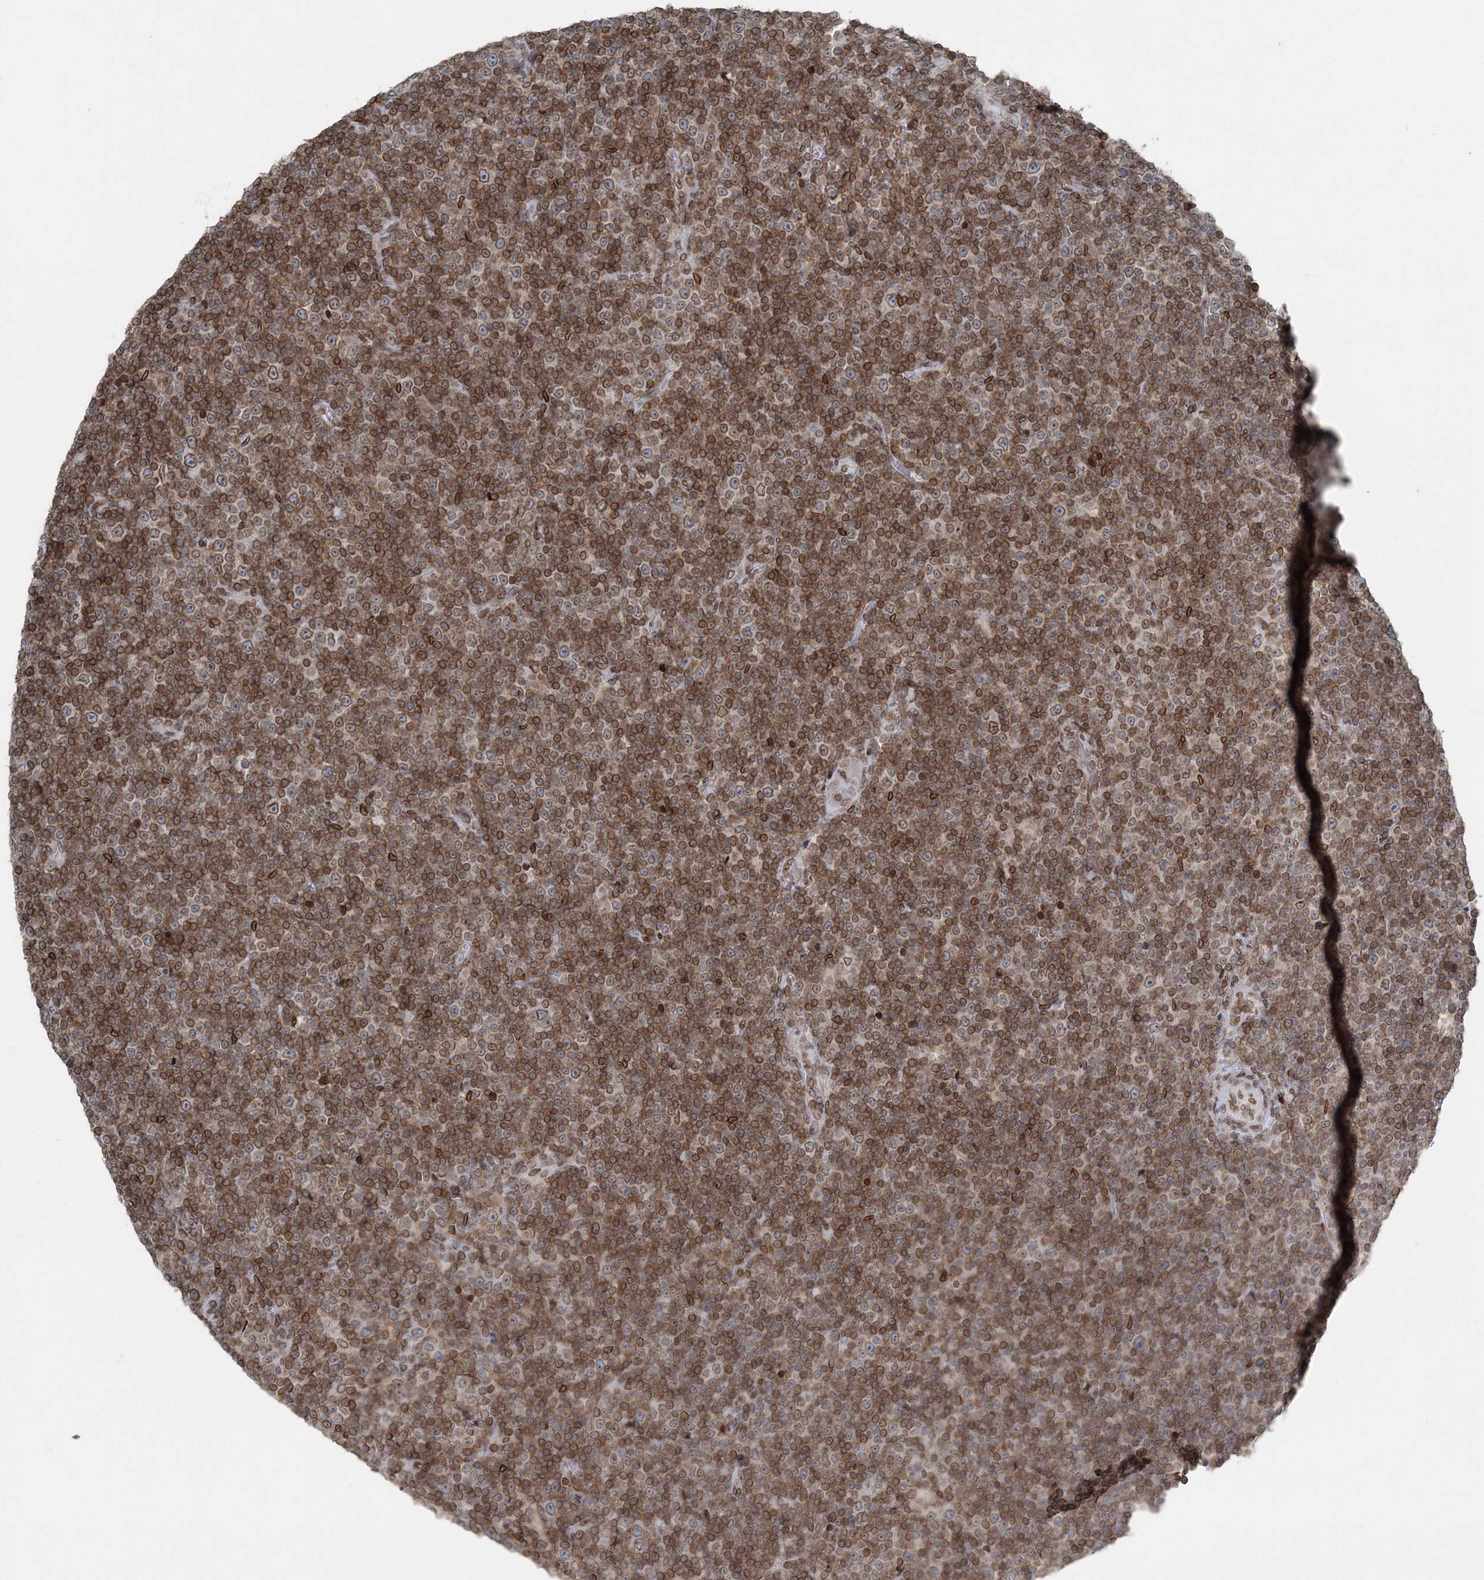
{"staining": {"intensity": "moderate", "quantity": ">75%", "location": "cytoplasmic/membranous,nuclear"}, "tissue": "lymphoma", "cell_type": "Tumor cells", "image_type": "cancer", "snomed": [{"axis": "morphology", "description": "Malignant lymphoma, non-Hodgkin's type, Low grade"}, {"axis": "topography", "description": "Lymph node"}], "caption": "Immunohistochemistry (IHC) of lymphoma exhibits medium levels of moderate cytoplasmic/membranous and nuclear positivity in about >75% of tumor cells. (DAB (3,3'-diaminobenzidine) IHC with brightfield microscopy, high magnification).", "gene": "GJD4", "patient": {"sex": "female", "age": 67}}